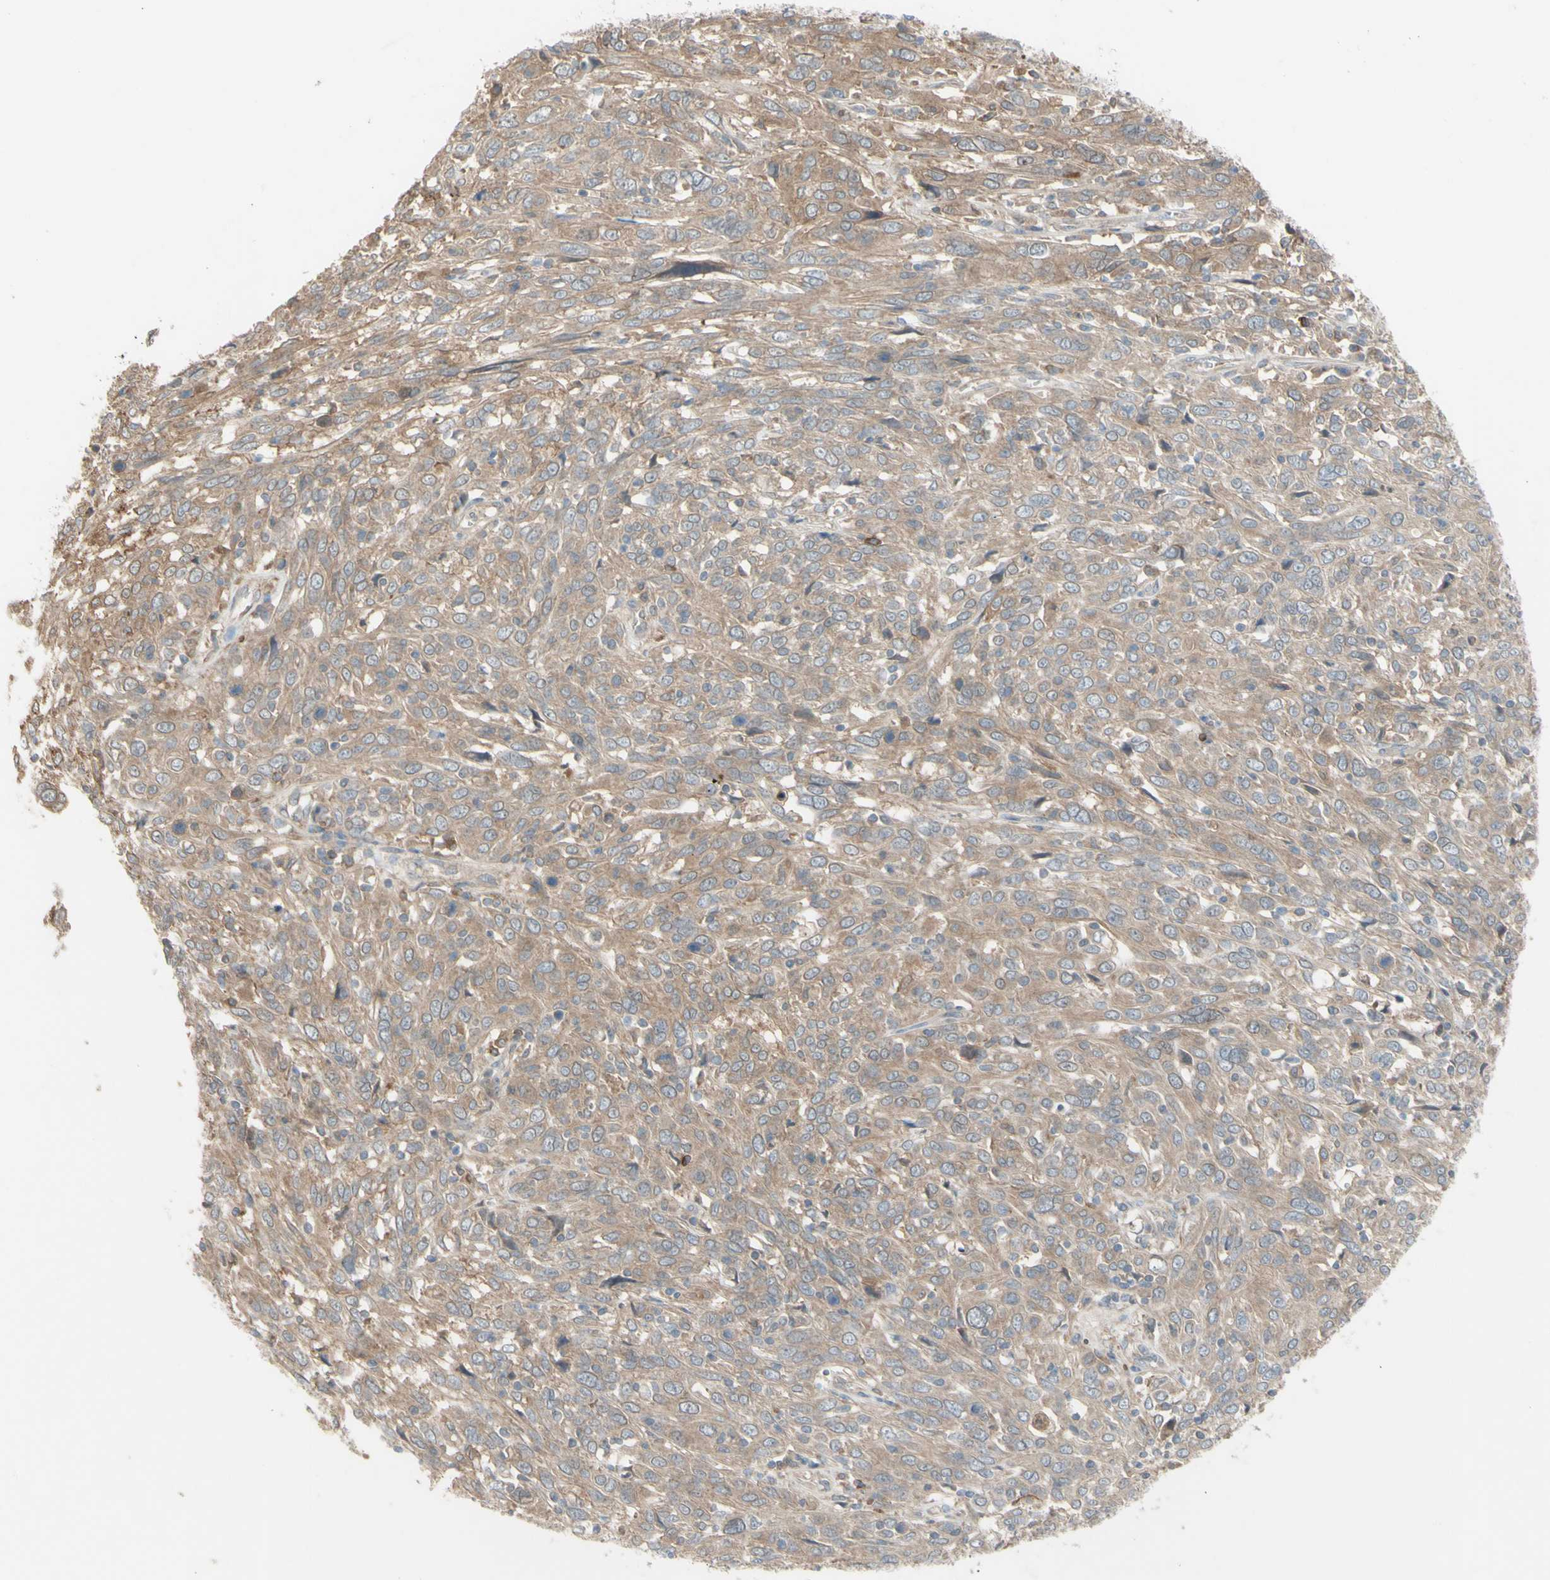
{"staining": {"intensity": "weak", "quantity": ">75%", "location": "cytoplasmic/membranous"}, "tissue": "cervical cancer", "cell_type": "Tumor cells", "image_type": "cancer", "snomed": [{"axis": "morphology", "description": "Squamous cell carcinoma, NOS"}, {"axis": "topography", "description": "Cervix"}], "caption": "Weak cytoplasmic/membranous staining for a protein is seen in about >75% of tumor cells of cervical squamous cell carcinoma using immunohistochemistry.", "gene": "AFP", "patient": {"sex": "female", "age": 46}}